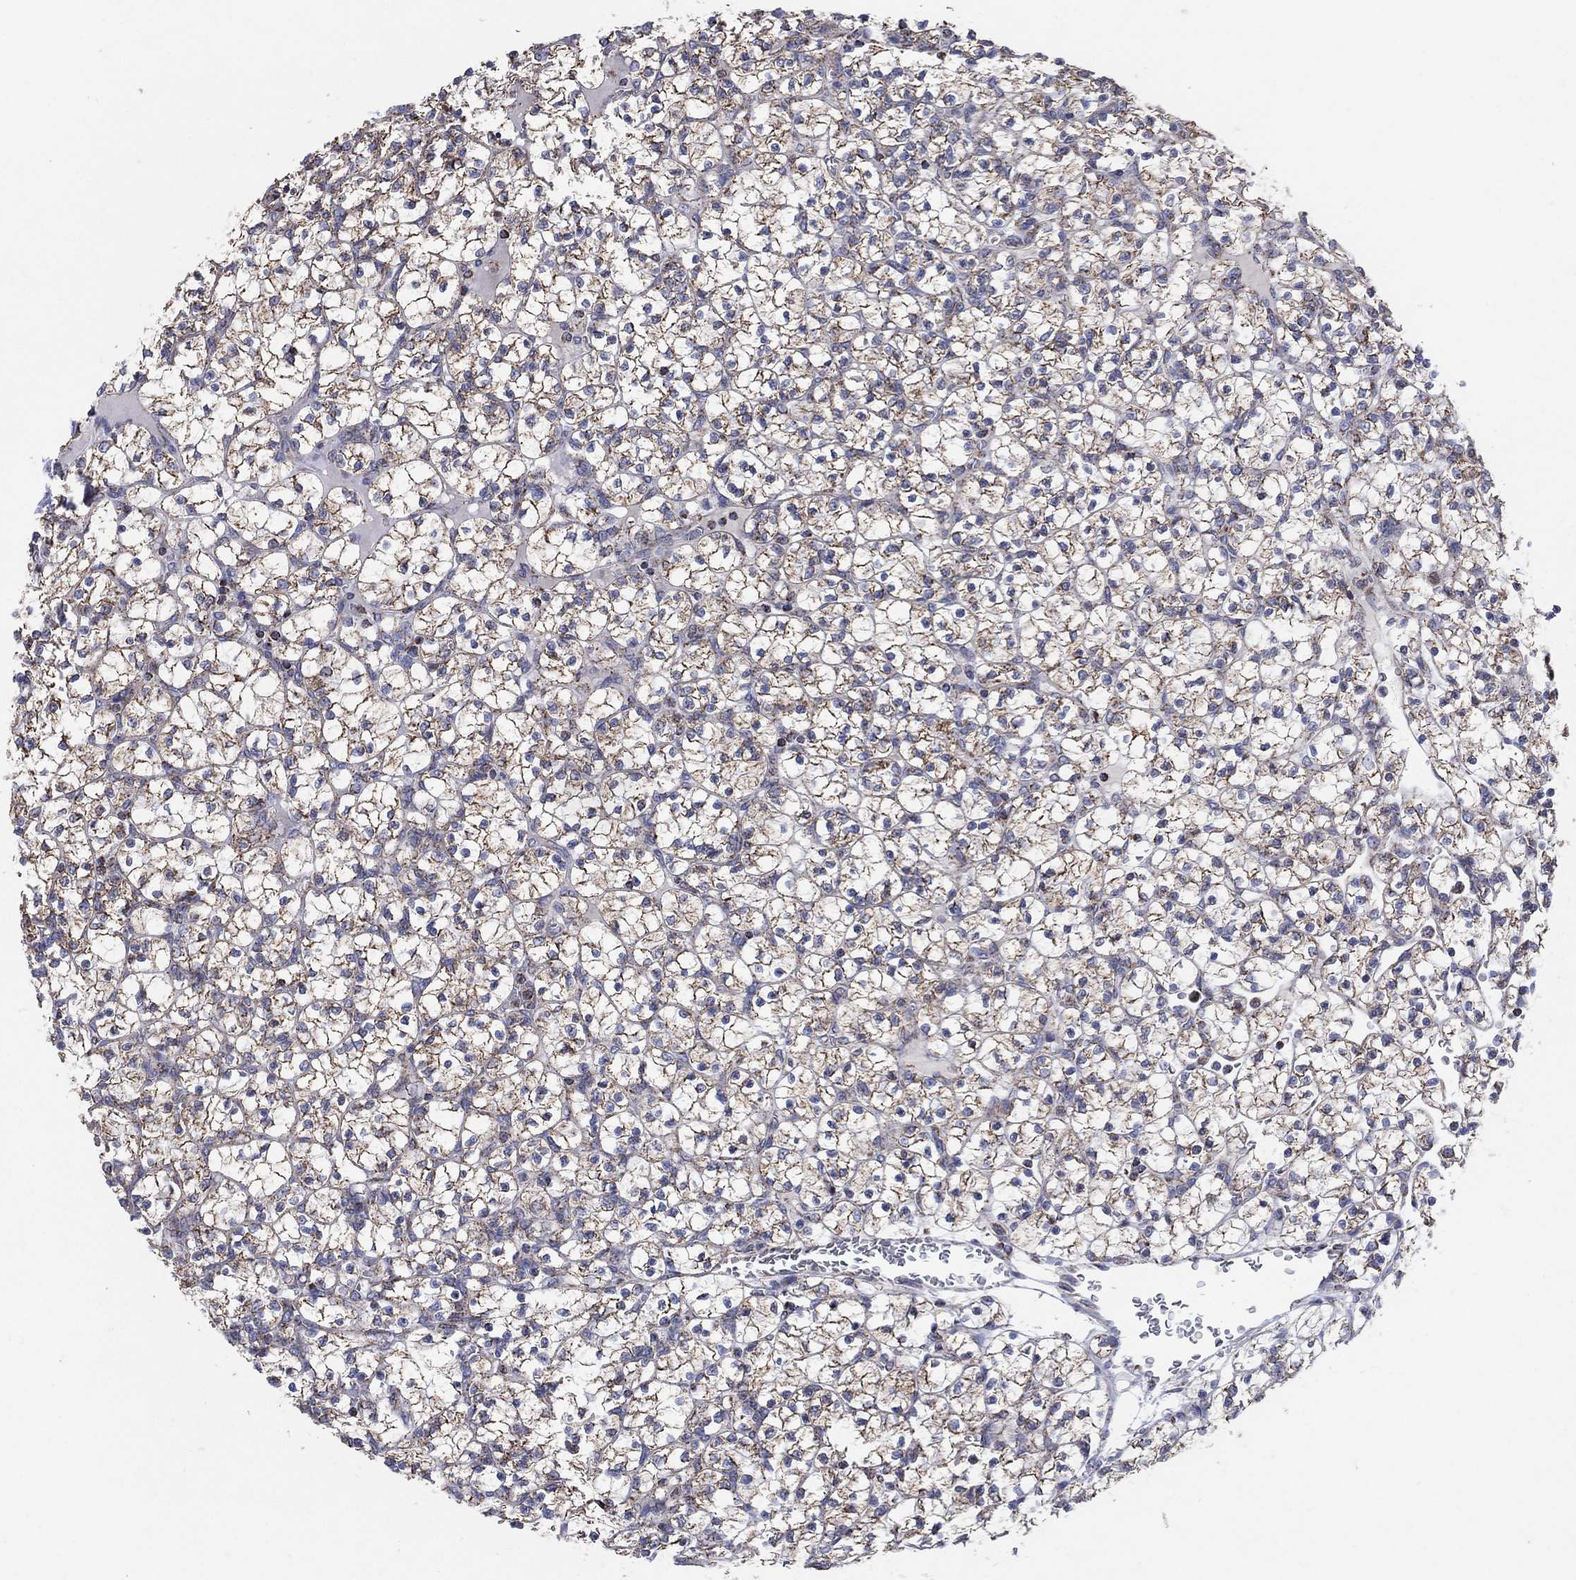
{"staining": {"intensity": "moderate", "quantity": ">75%", "location": "cytoplasmic/membranous"}, "tissue": "renal cancer", "cell_type": "Tumor cells", "image_type": "cancer", "snomed": [{"axis": "morphology", "description": "Adenocarcinoma, NOS"}, {"axis": "topography", "description": "Kidney"}], "caption": "This micrograph demonstrates immunohistochemistry (IHC) staining of renal adenocarcinoma, with medium moderate cytoplasmic/membranous staining in about >75% of tumor cells.", "gene": "C9orf85", "patient": {"sex": "female", "age": 89}}